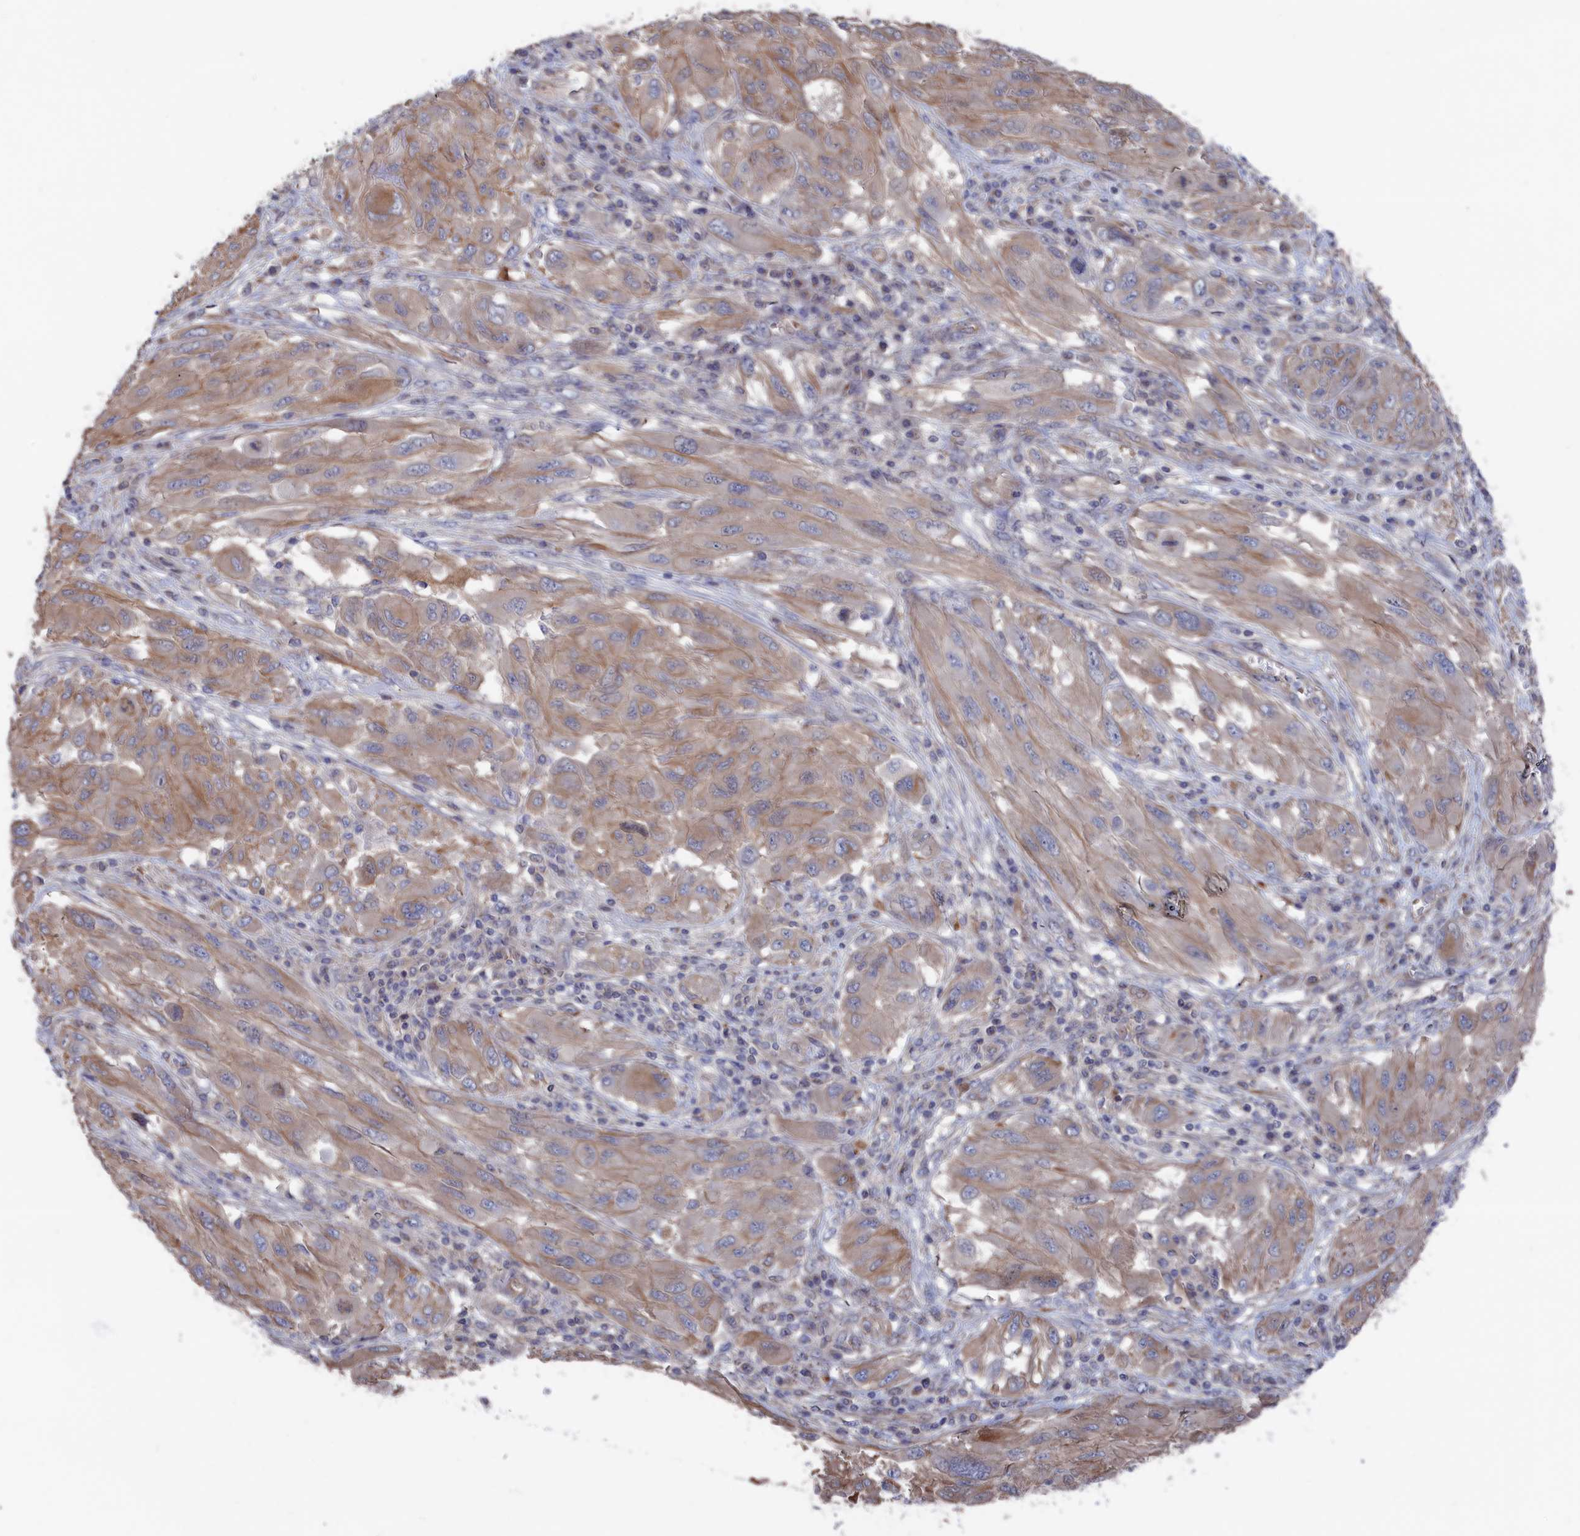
{"staining": {"intensity": "weak", "quantity": "25%-75%", "location": "cytoplasmic/membranous"}, "tissue": "melanoma", "cell_type": "Tumor cells", "image_type": "cancer", "snomed": [{"axis": "morphology", "description": "Malignant melanoma, NOS"}, {"axis": "topography", "description": "Skin"}], "caption": "Melanoma stained with immunohistochemistry (IHC) displays weak cytoplasmic/membranous expression in about 25%-75% of tumor cells.", "gene": "NUTF2", "patient": {"sex": "female", "age": 91}}